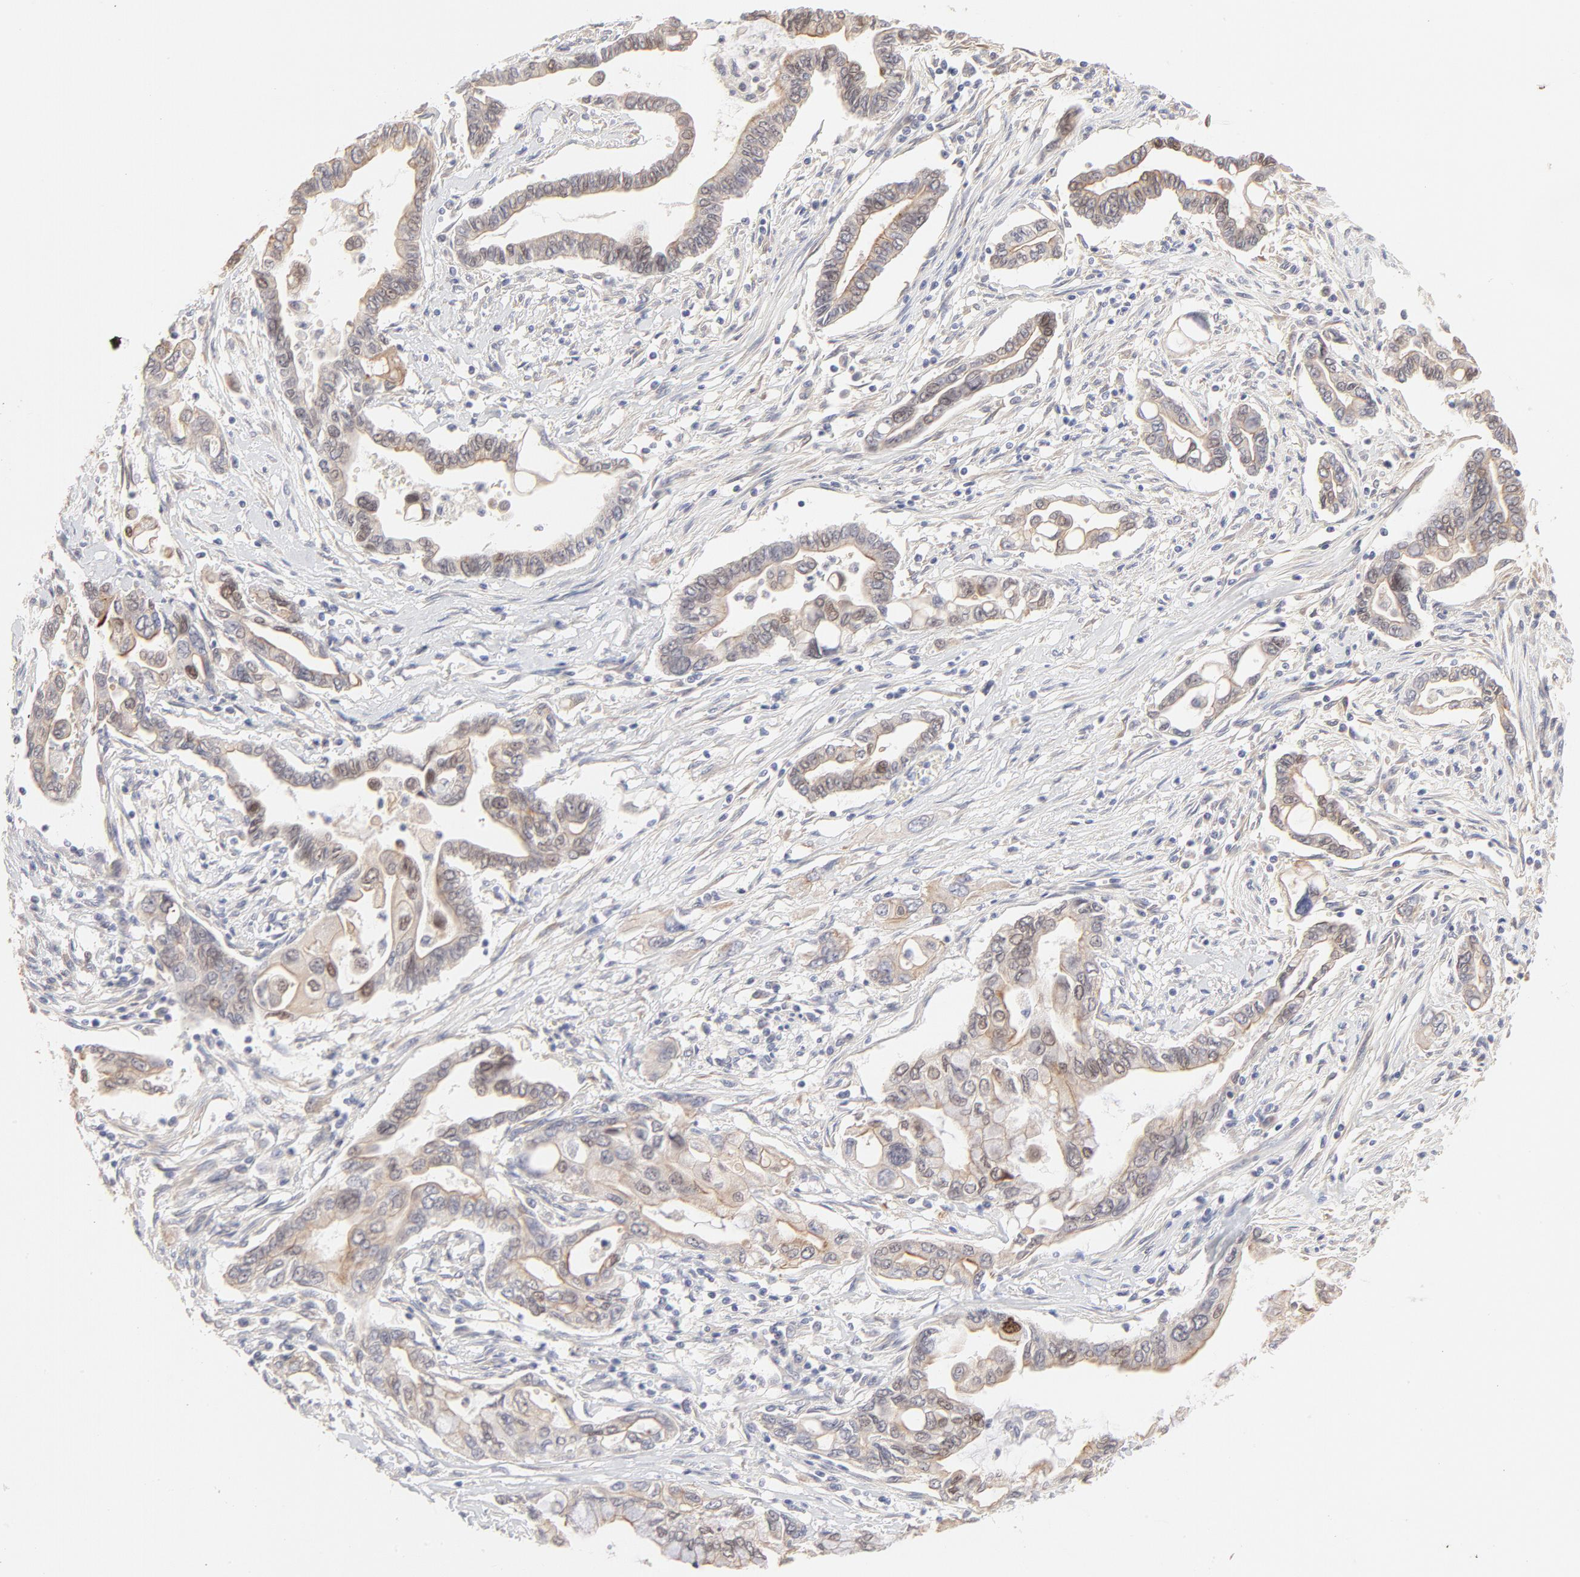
{"staining": {"intensity": "weak", "quantity": "25%-75%", "location": "cytoplasmic/membranous,nuclear"}, "tissue": "pancreatic cancer", "cell_type": "Tumor cells", "image_type": "cancer", "snomed": [{"axis": "morphology", "description": "Adenocarcinoma, NOS"}, {"axis": "topography", "description": "Pancreas"}], "caption": "Immunohistochemical staining of pancreatic adenocarcinoma shows low levels of weak cytoplasmic/membranous and nuclear protein expression in approximately 25%-75% of tumor cells.", "gene": "ELF3", "patient": {"sex": "female", "age": 57}}